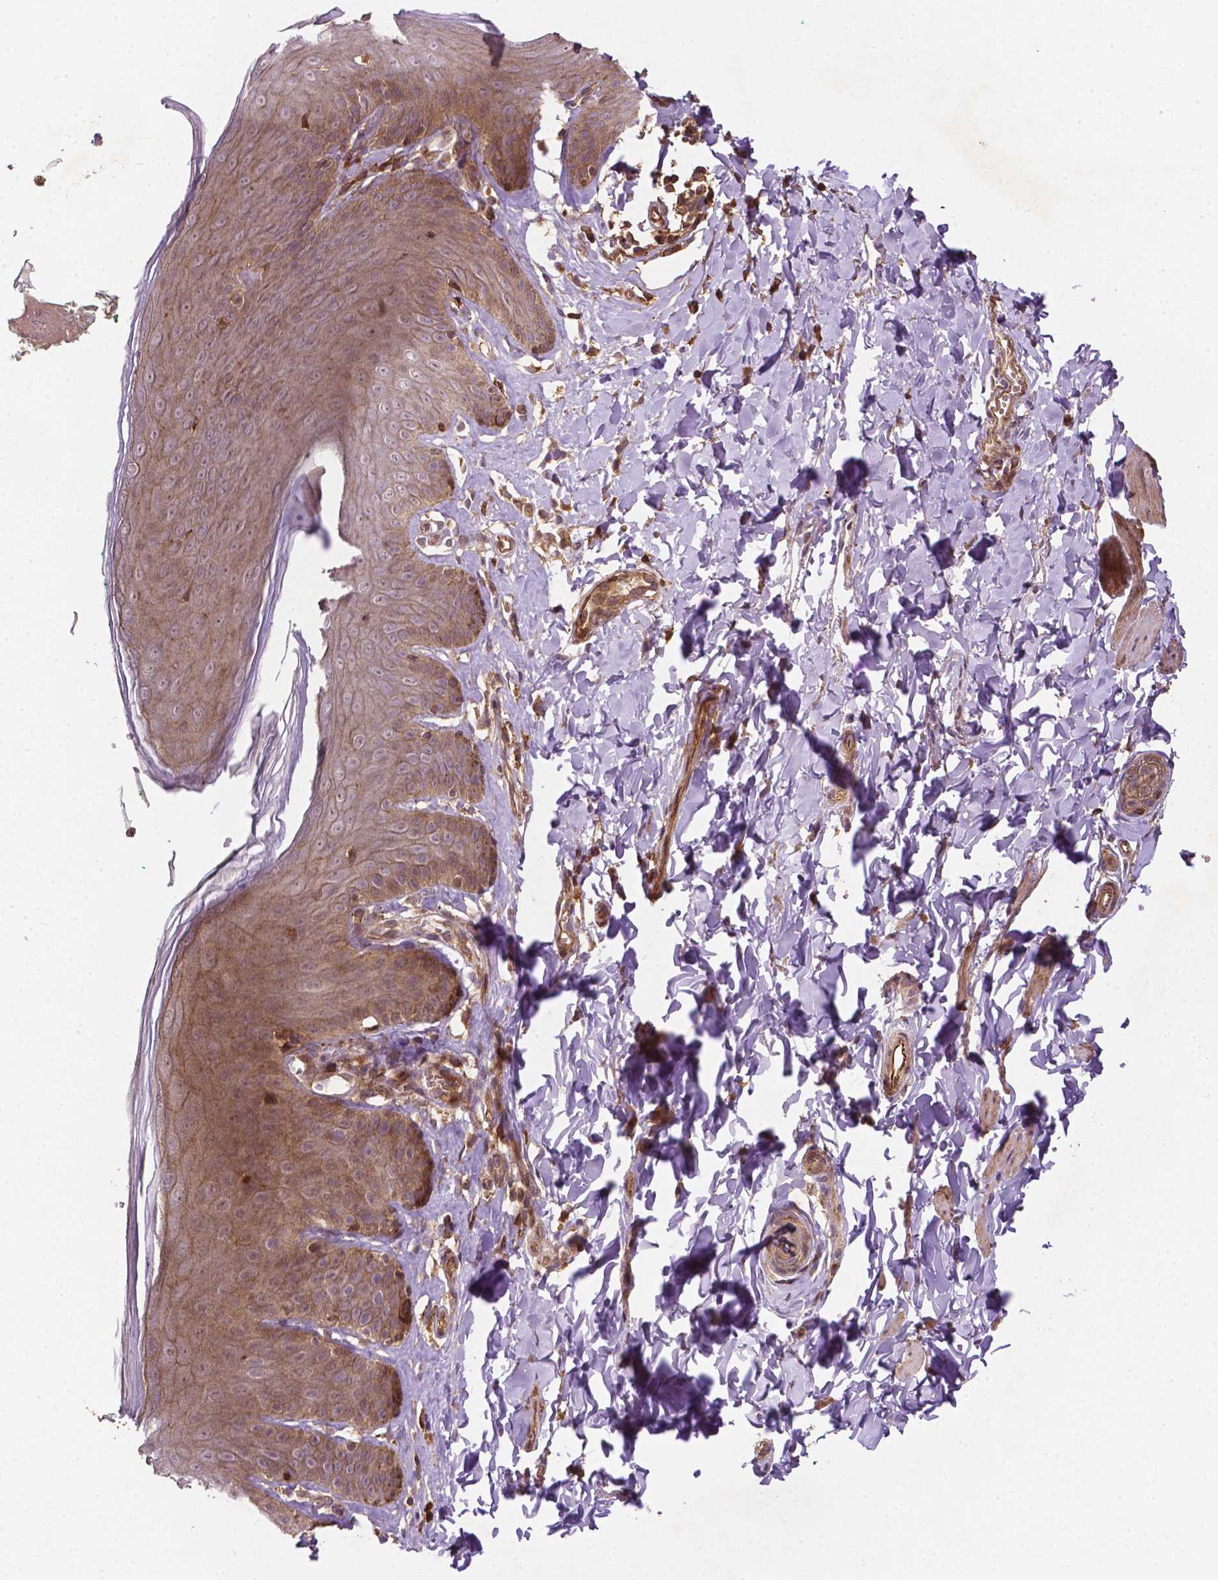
{"staining": {"intensity": "weak", "quantity": ">75%", "location": "cytoplasmic/membranous"}, "tissue": "skin", "cell_type": "Epidermal cells", "image_type": "normal", "snomed": [{"axis": "morphology", "description": "Normal tissue, NOS"}, {"axis": "topography", "description": "Vulva"}, {"axis": "topography", "description": "Peripheral nerve tissue"}], "caption": "Epidermal cells exhibit low levels of weak cytoplasmic/membranous expression in about >75% of cells in unremarkable human skin. (DAB = brown stain, brightfield microscopy at high magnification).", "gene": "ZMYND19", "patient": {"sex": "female", "age": 66}}